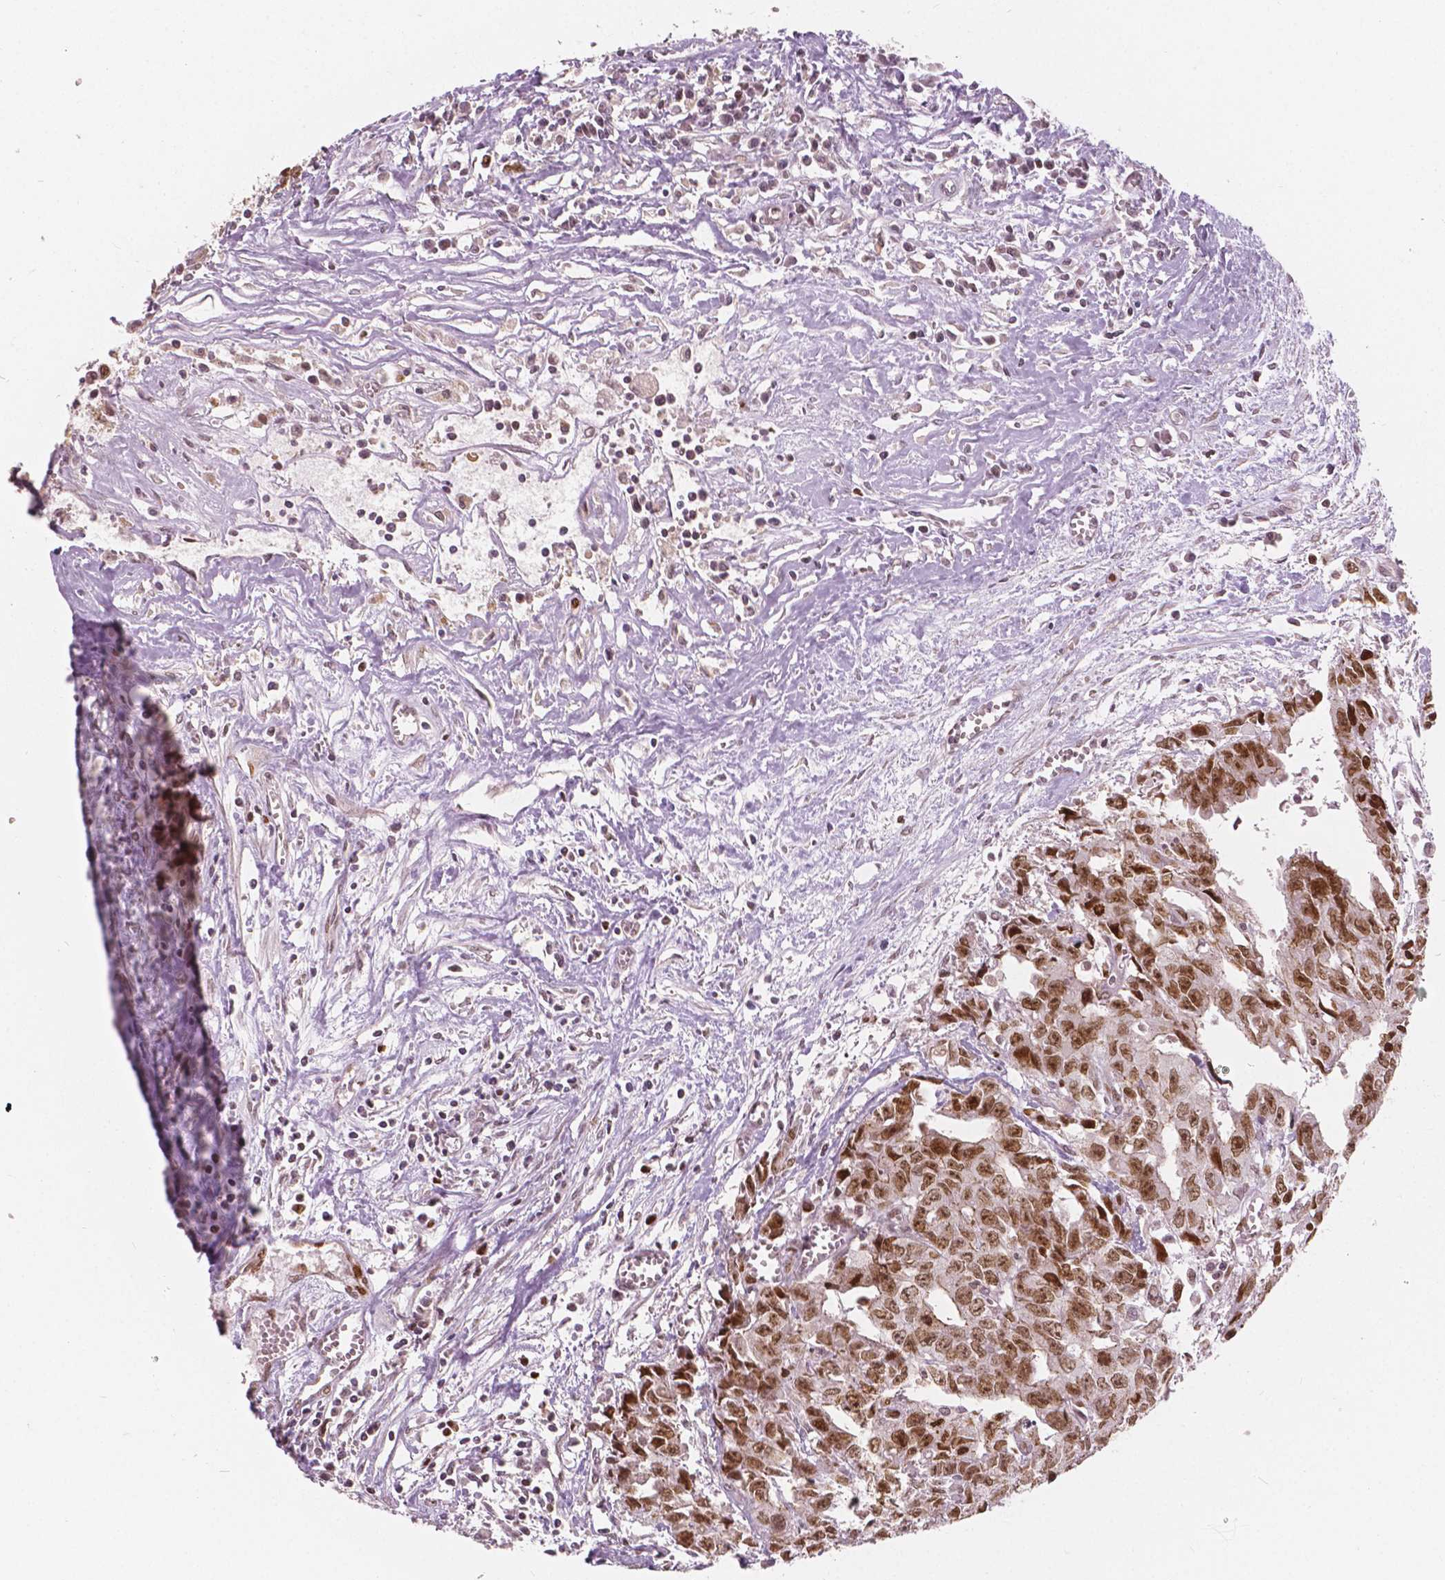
{"staining": {"intensity": "strong", "quantity": ">75%", "location": "nuclear"}, "tissue": "testis cancer", "cell_type": "Tumor cells", "image_type": "cancer", "snomed": [{"axis": "morphology", "description": "Carcinoma, Embryonal, NOS"}, {"axis": "morphology", "description": "Teratoma, malignant, NOS"}, {"axis": "topography", "description": "Testis"}], "caption": "A high amount of strong nuclear expression is present in approximately >75% of tumor cells in testis embryonal carcinoma tissue. (DAB IHC with brightfield microscopy, high magnification).", "gene": "NSD2", "patient": {"sex": "male", "age": 24}}